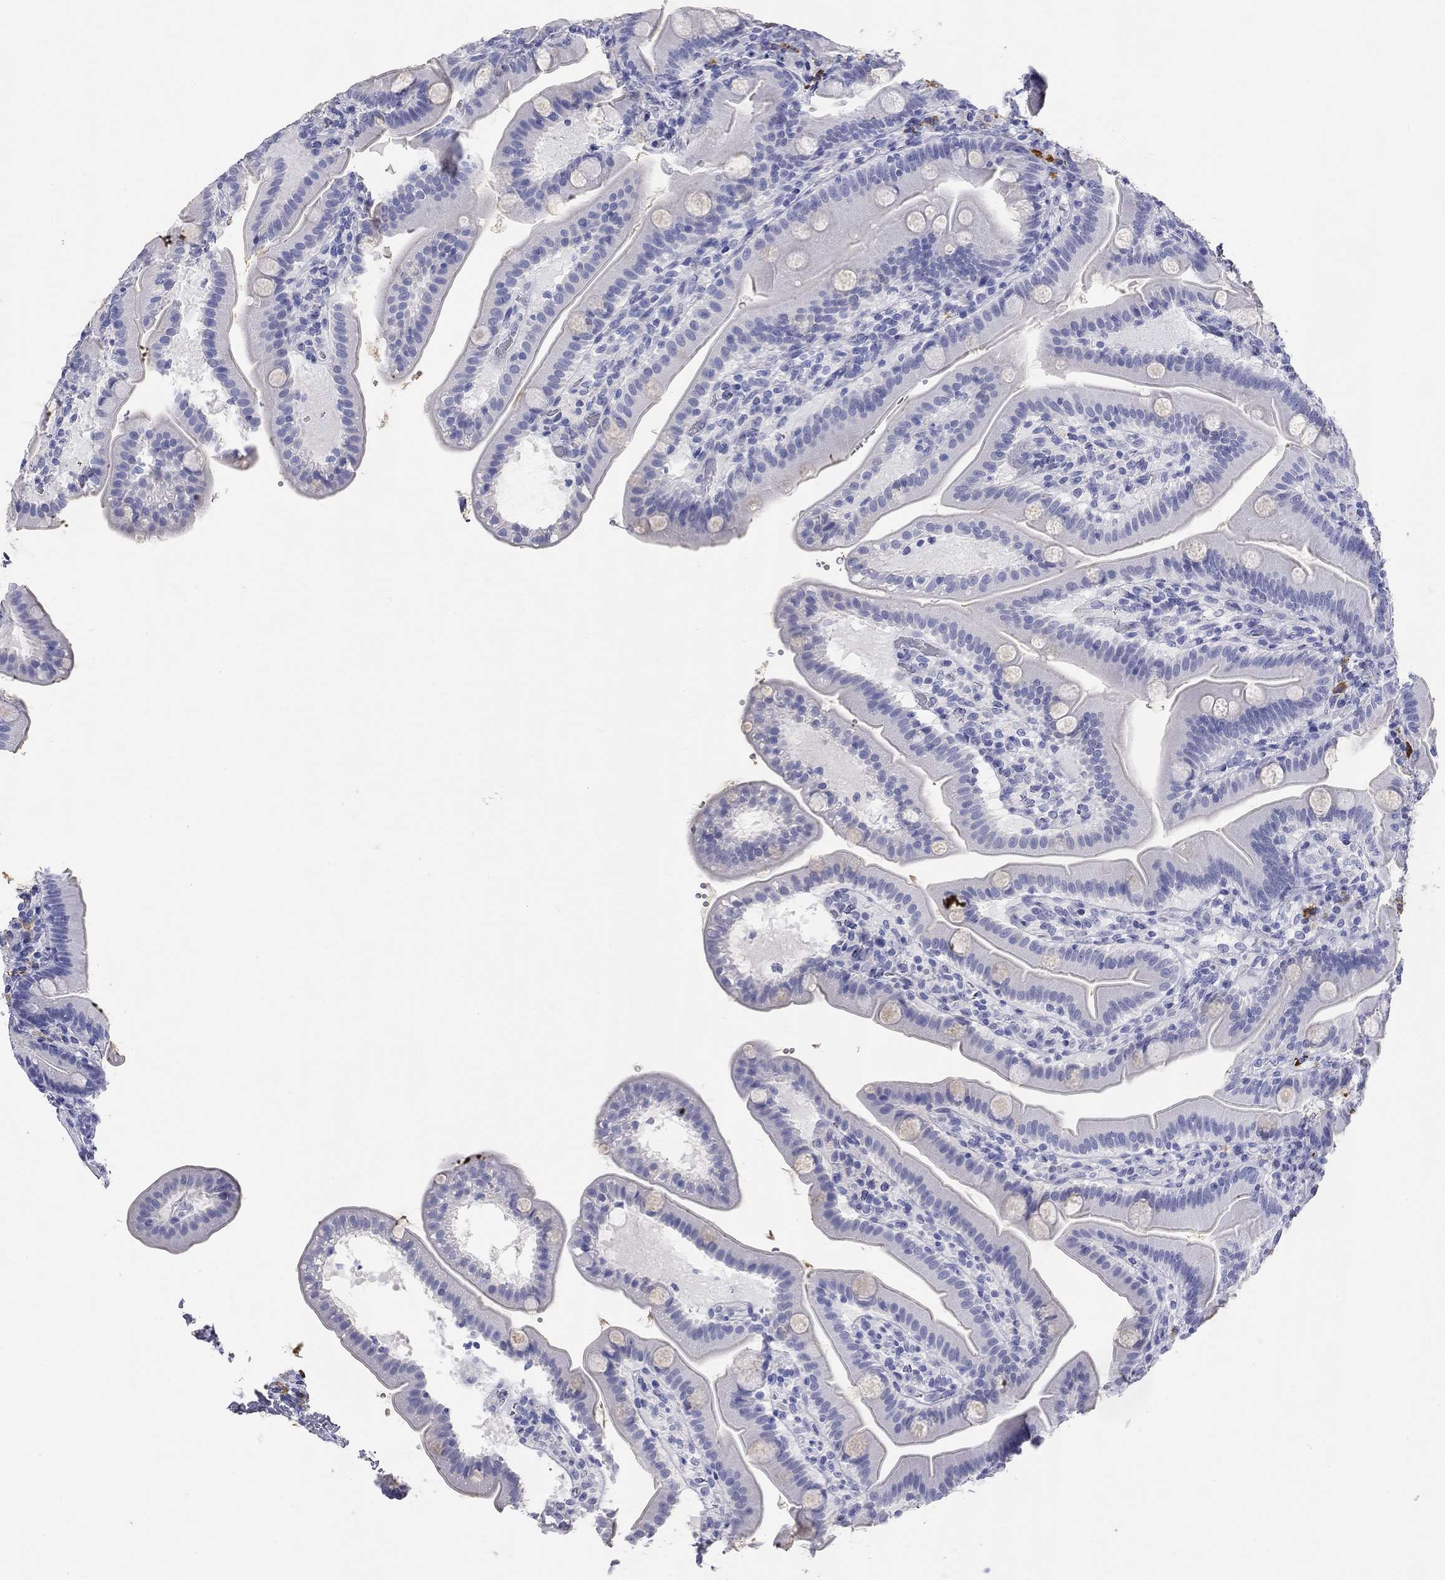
{"staining": {"intensity": "negative", "quantity": "none", "location": "none"}, "tissue": "small intestine", "cell_type": "Glandular cells", "image_type": "normal", "snomed": [{"axis": "morphology", "description": "Normal tissue, NOS"}, {"axis": "topography", "description": "Small intestine"}], "caption": "Protein analysis of benign small intestine reveals no significant positivity in glandular cells.", "gene": "PHOX2B", "patient": {"sex": "male", "age": 66}}